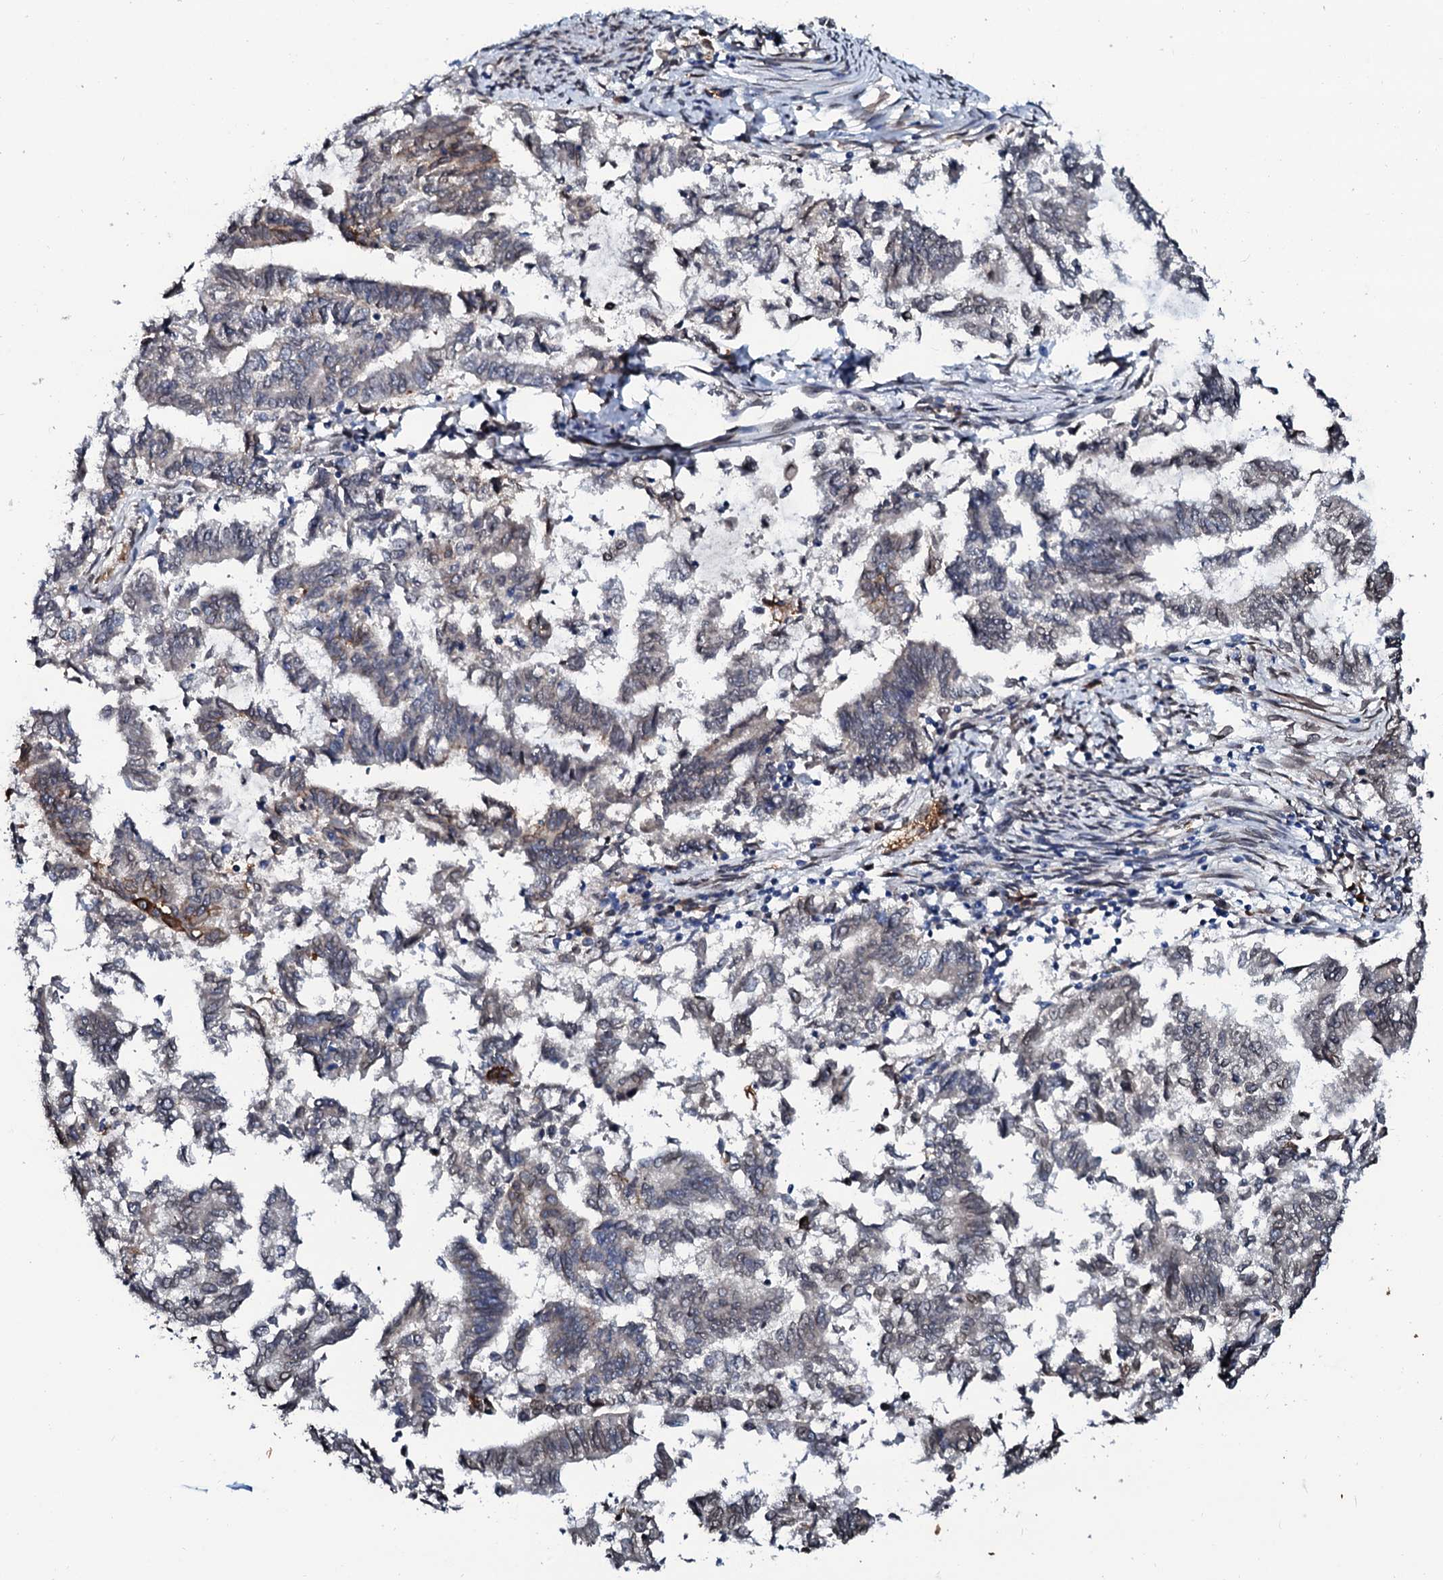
{"staining": {"intensity": "negative", "quantity": "none", "location": "none"}, "tissue": "endometrial cancer", "cell_type": "Tumor cells", "image_type": "cancer", "snomed": [{"axis": "morphology", "description": "Adenocarcinoma, NOS"}, {"axis": "topography", "description": "Endometrium"}], "caption": "Histopathology image shows no significant protein staining in tumor cells of adenocarcinoma (endometrial).", "gene": "NRP2", "patient": {"sex": "female", "age": 79}}